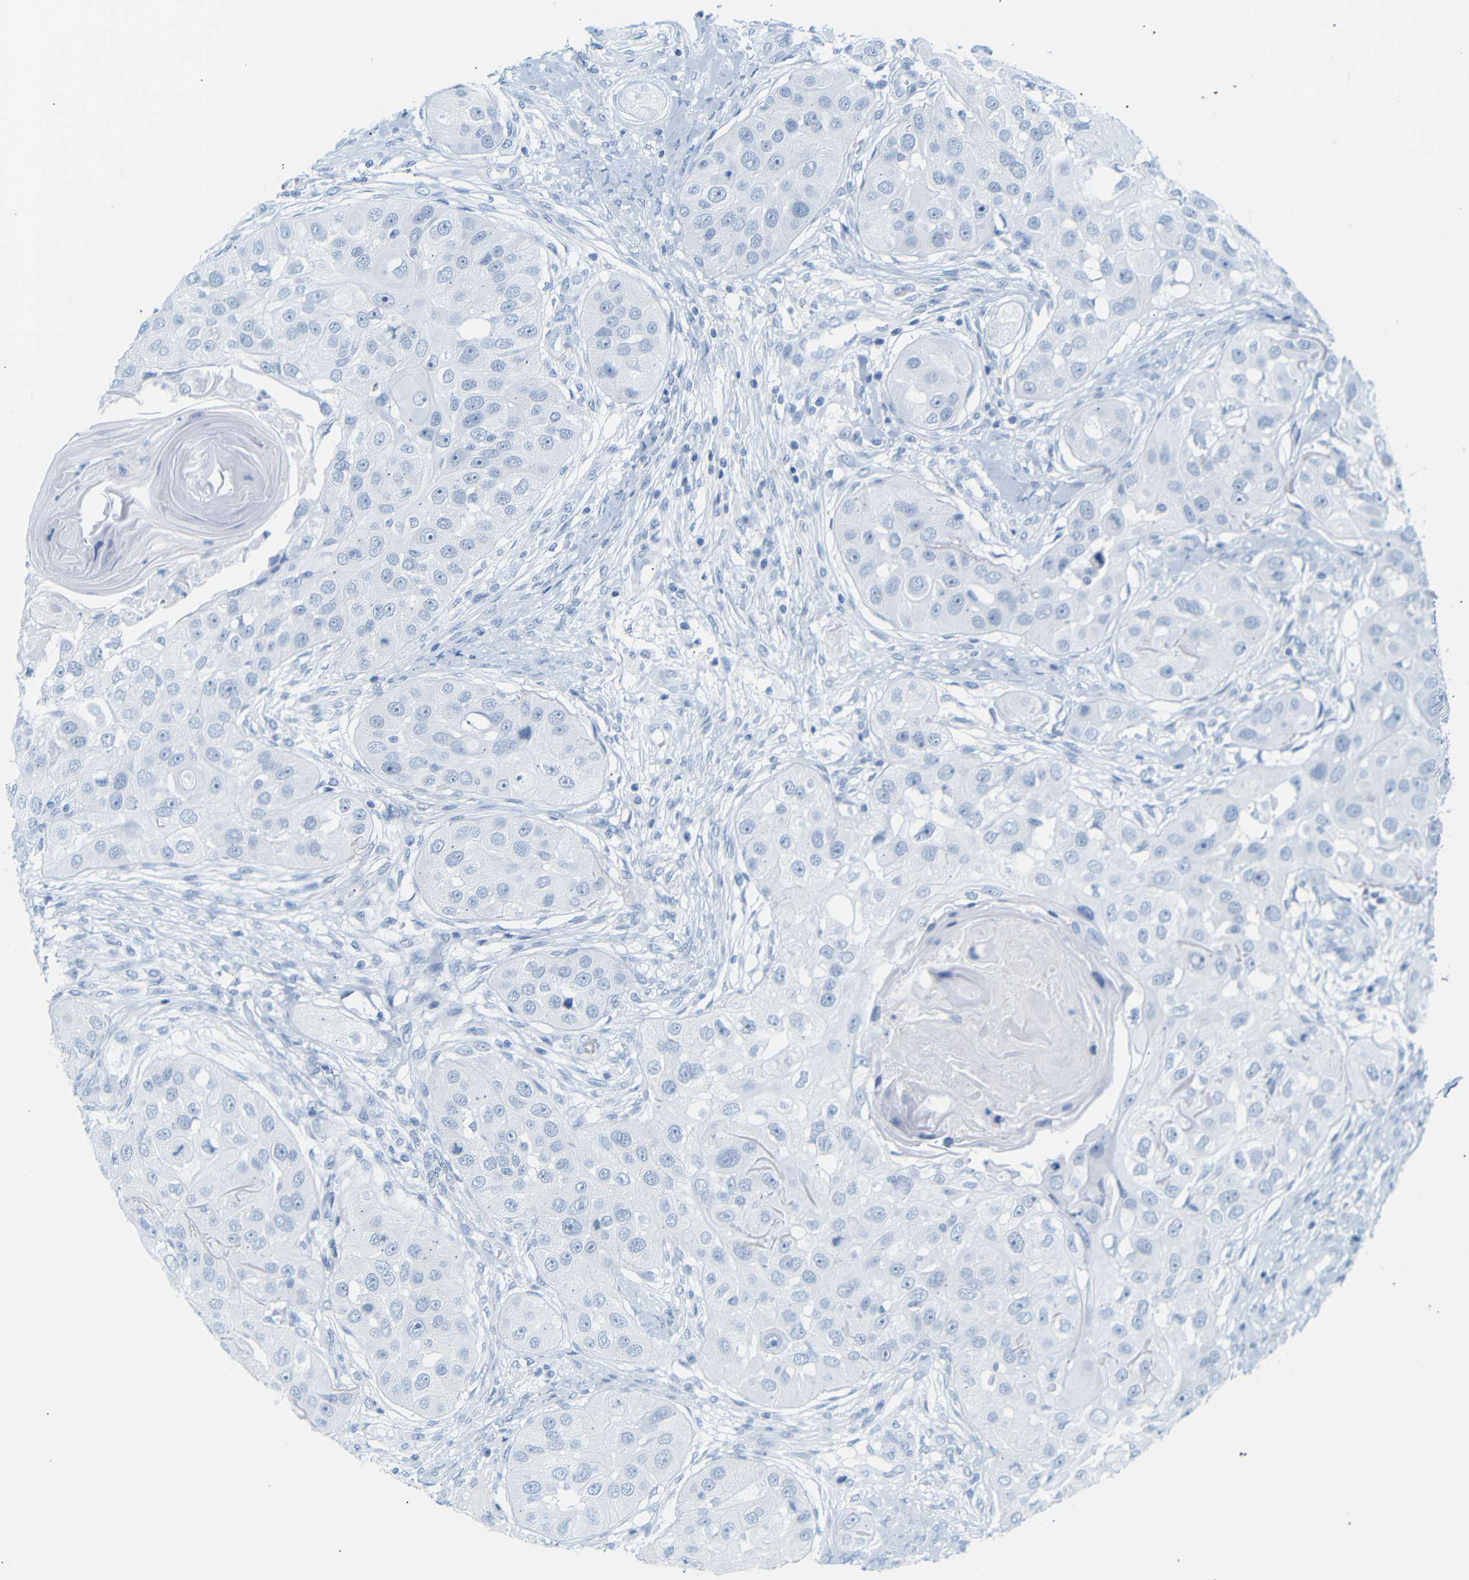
{"staining": {"intensity": "negative", "quantity": "none", "location": "none"}, "tissue": "head and neck cancer", "cell_type": "Tumor cells", "image_type": "cancer", "snomed": [{"axis": "morphology", "description": "Normal tissue, NOS"}, {"axis": "morphology", "description": "Squamous cell carcinoma, NOS"}, {"axis": "topography", "description": "Skeletal muscle"}, {"axis": "topography", "description": "Head-Neck"}], "caption": "Tumor cells are negative for brown protein staining in head and neck cancer.", "gene": "DYNAP", "patient": {"sex": "male", "age": 51}}